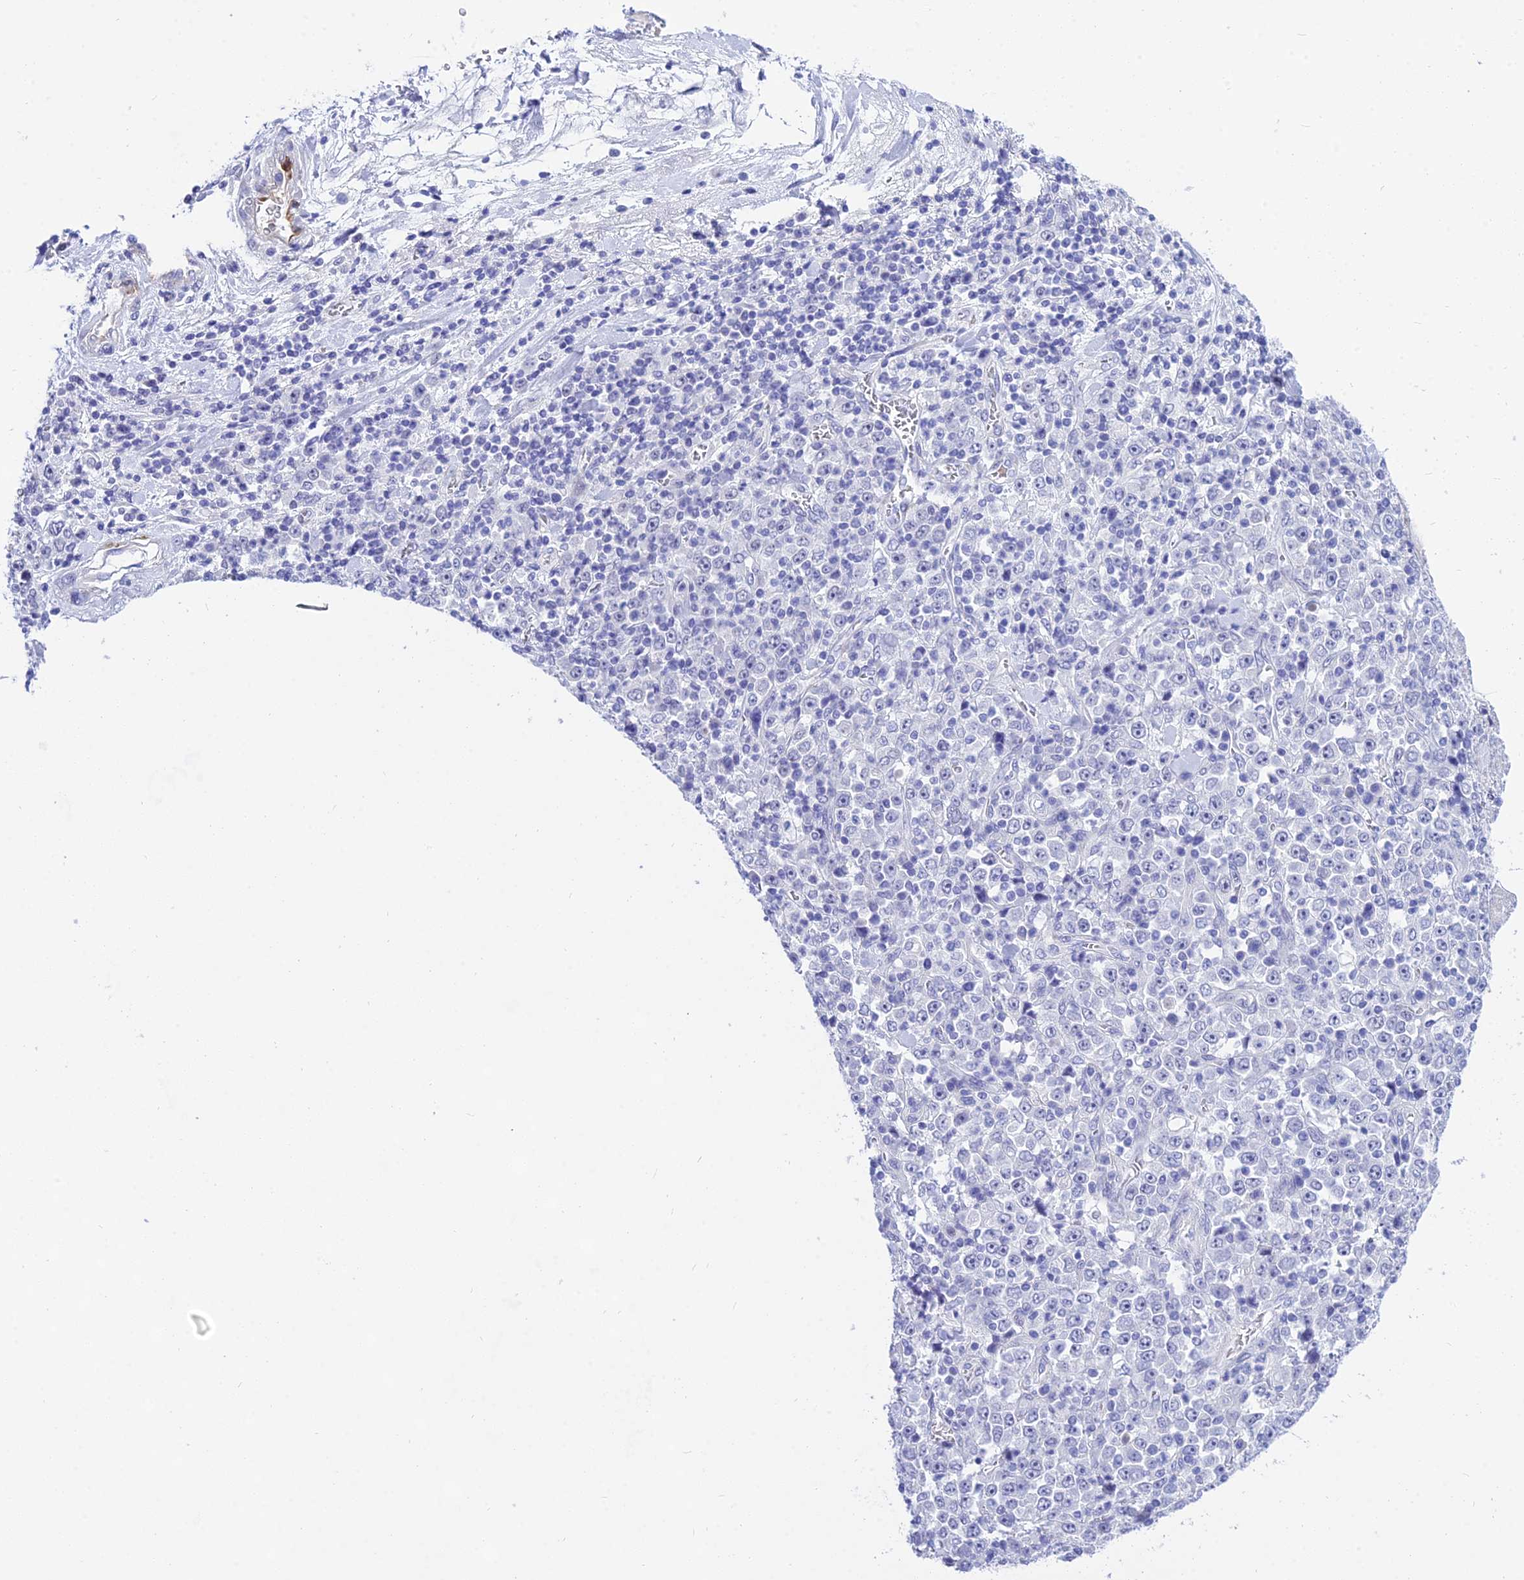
{"staining": {"intensity": "negative", "quantity": "none", "location": "none"}, "tissue": "stomach cancer", "cell_type": "Tumor cells", "image_type": "cancer", "snomed": [{"axis": "morphology", "description": "Normal tissue, NOS"}, {"axis": "morphology", "description": "Adenocarcinoma, NOS"}, {"axis": "topography", "description": "Stomach, upper"}, {"axis": "topography", "description": "Stomach"}], "caption": "Protein analysis of adenocarcinoma (stomach) demonstrates no significant staining in tumor cells.", "gene": "DEFB107A", "patient": {"sex": "male", "age": 59}}